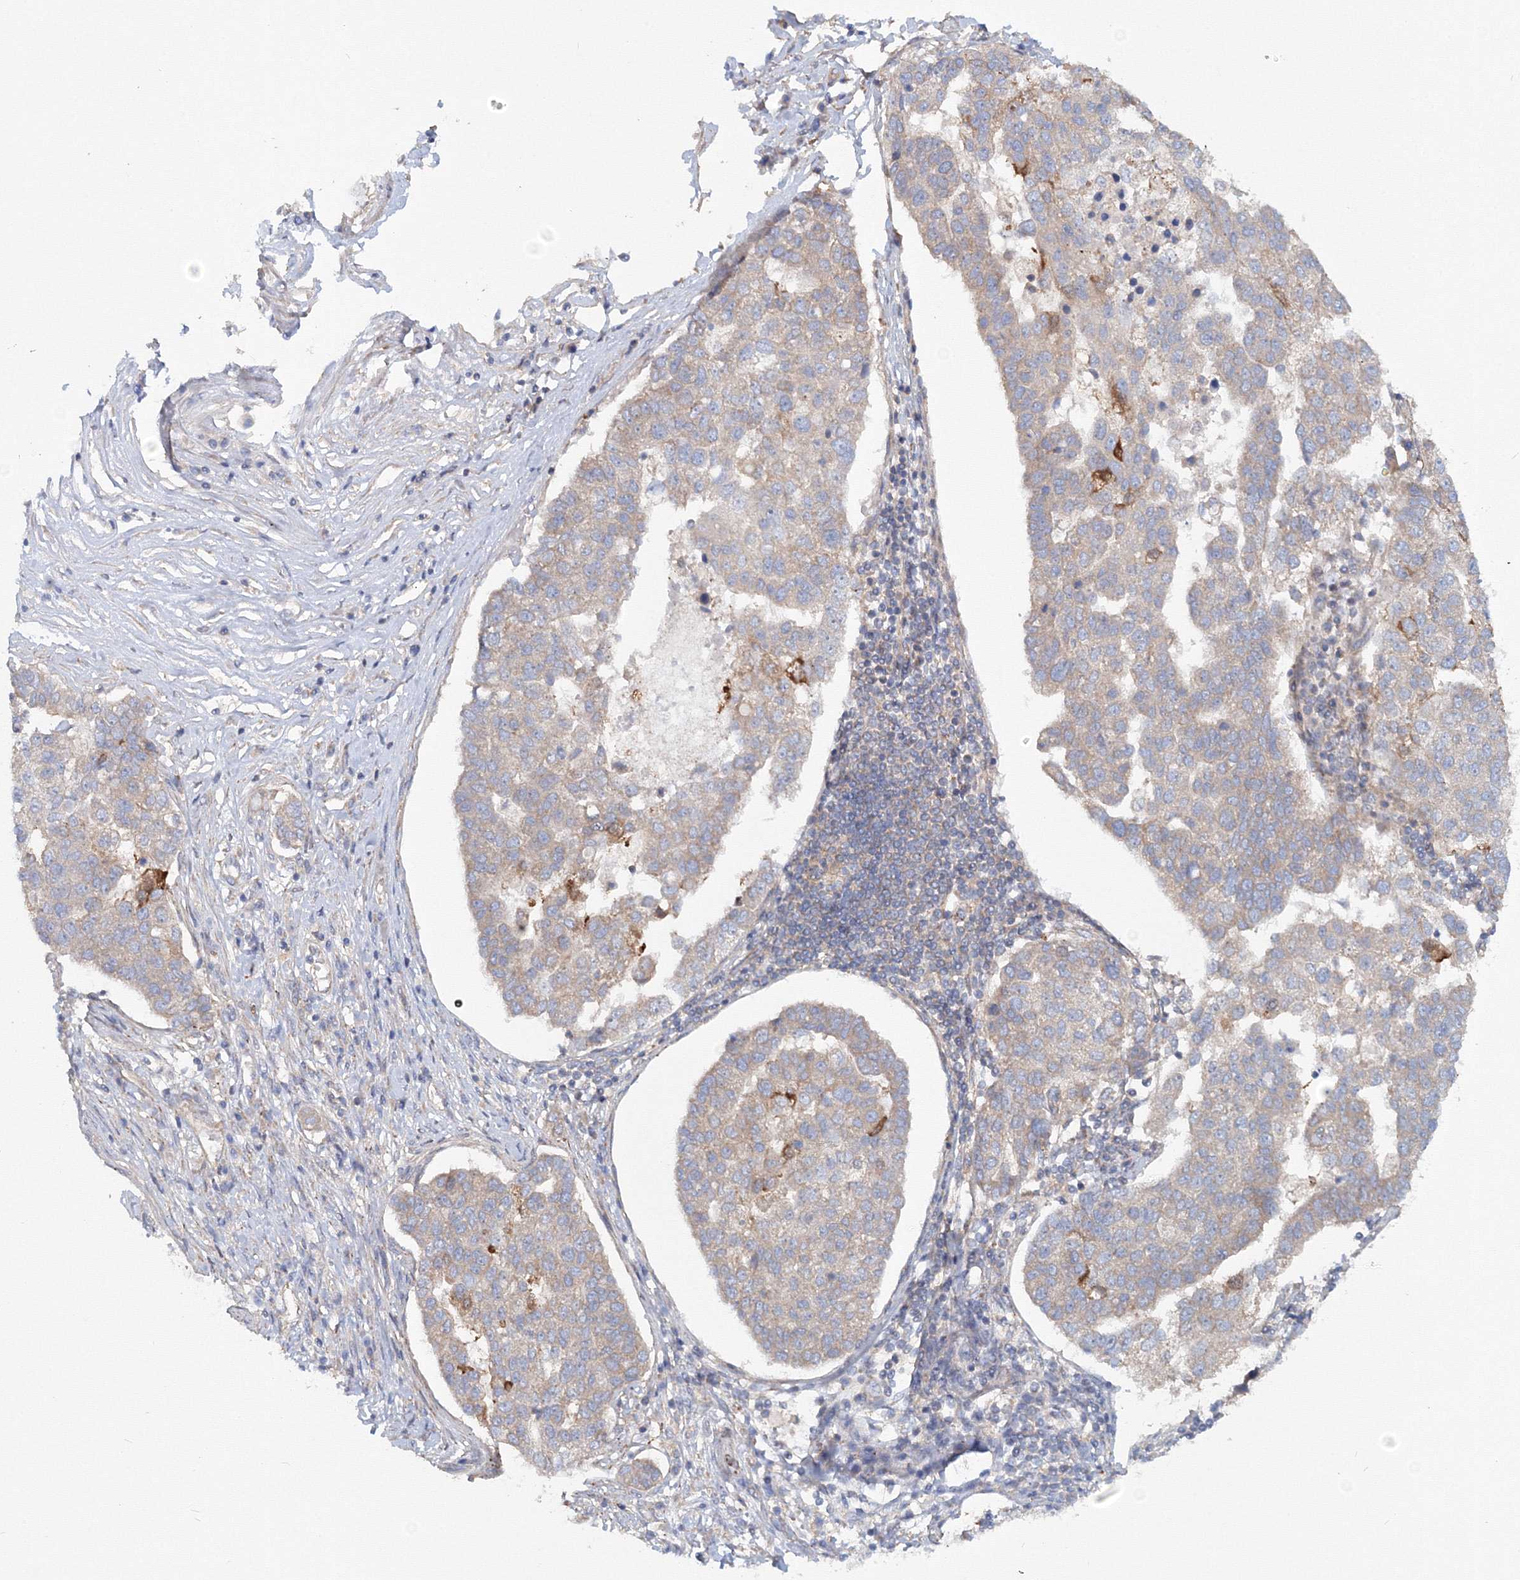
{"staining": {"intensity": "weak", "quantity": "<25%", "location": "cytoplasmic/membranous"}, "tissue": "pancreatic cancer", "cell_type": "Tumor cells", "image_type": "cancer", "snomed": [{"axis": "morphology", "description": "Adenocarcinoma, NOS"}, {"axis": "topography", "description": "Pancreas"}], "caption": "Immunohistochemical staining of human pancreatic cancer (adenocarcinoma) reveals no significant expression in tumor cells.", "gene": "EXOC1", "patient": {"sex": "female", "age": 61}}